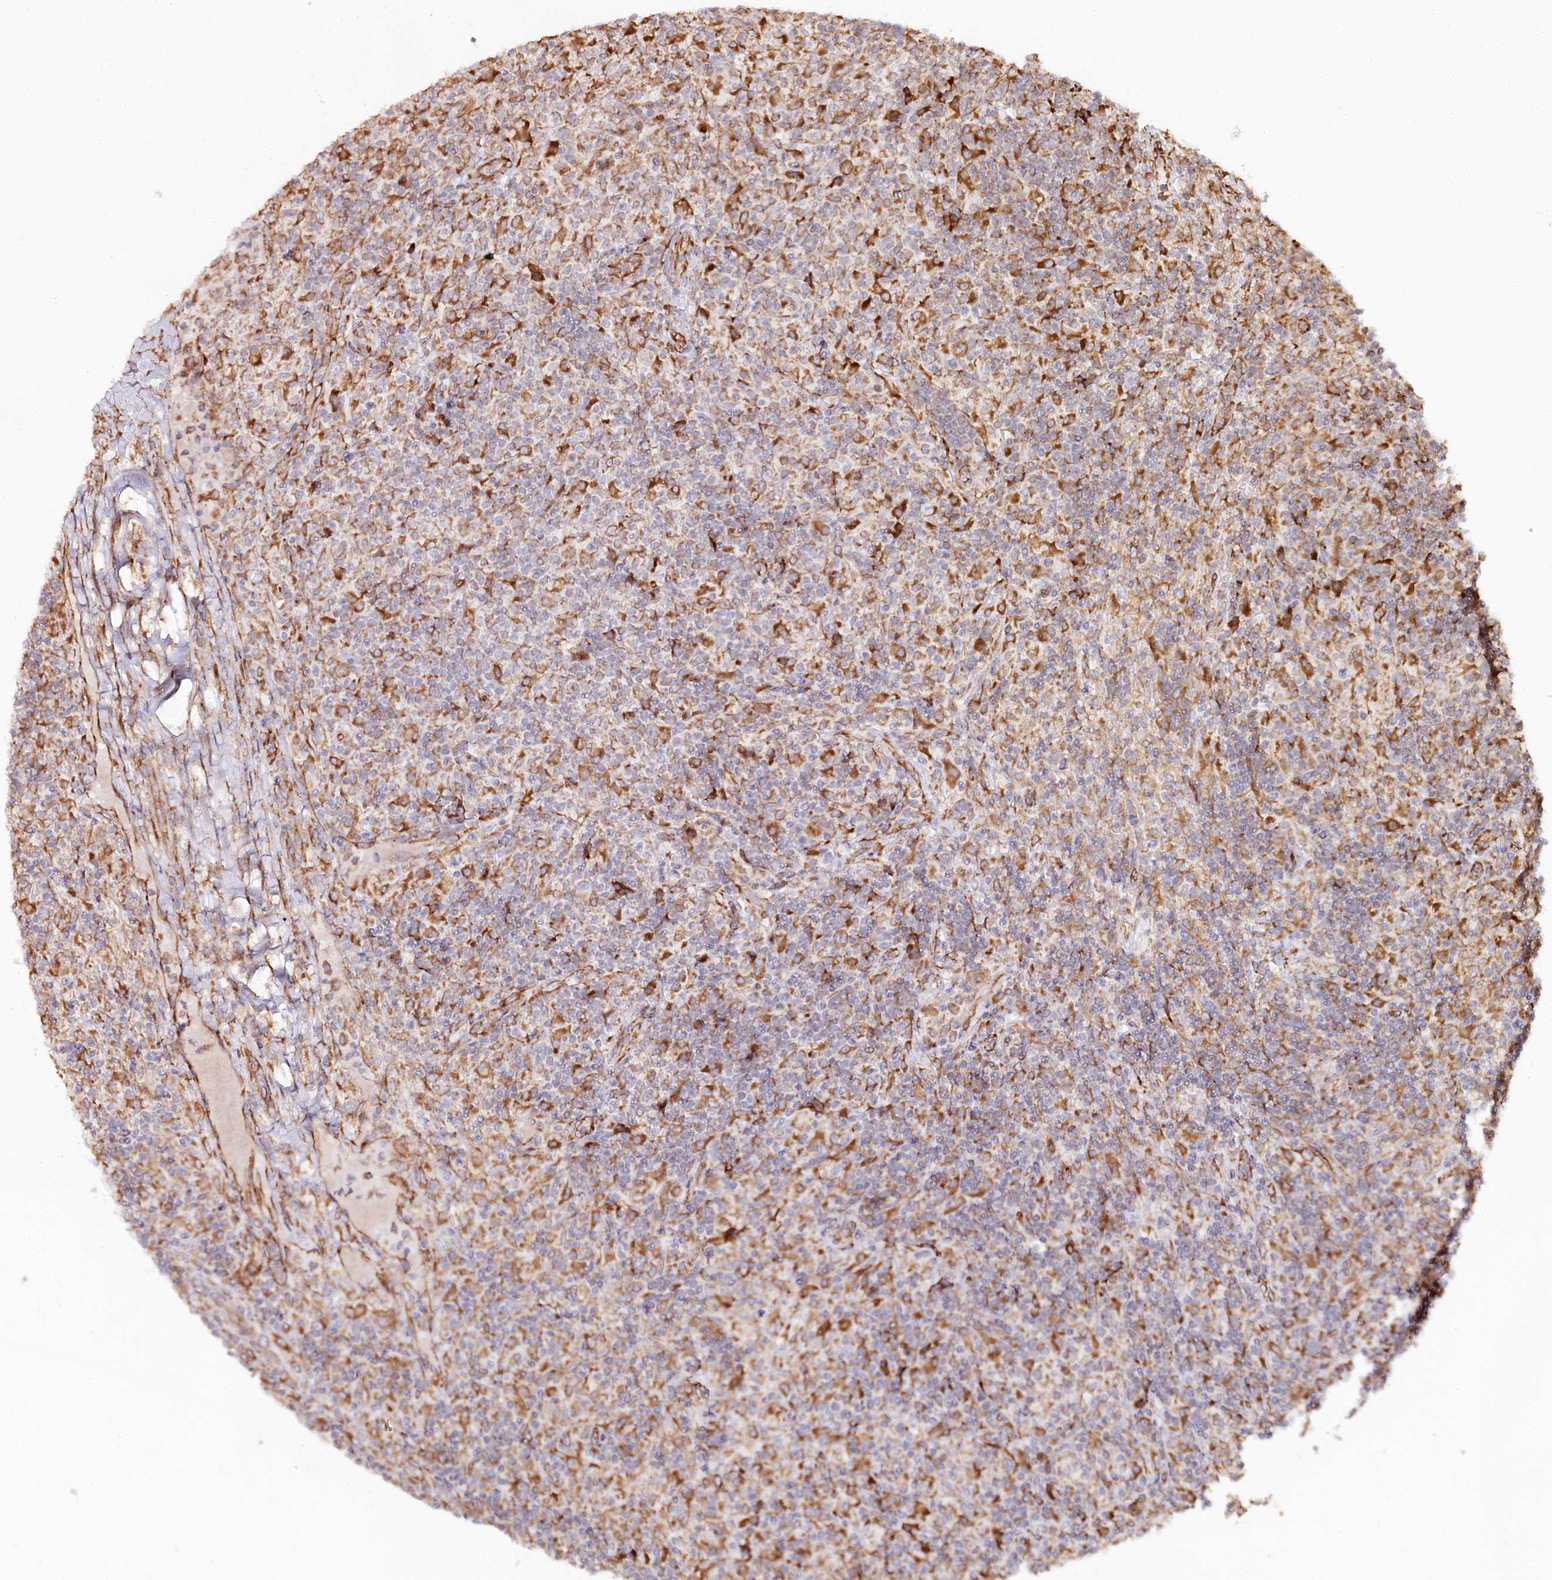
{"staining": {"intensity": "moderate", "quantity": ">75%", "location": "cytoplasmic/membranous"}, "tissue": "lymphoma", "cell_type": "Tumor cells", "image_type": "cancer", "snomed": [{"axis": "morphology", "description": "Hodgkin's disease, NOS"}, {"axis": "topography", "description": "Lymph node"}], "caption": "This is an image of IHC staining of lymphoma, which shows moderate staining in the cytoplasmic/membranous of tumor cells.", "gene": "CNPY2", "patient": {"sex": "male", "age": 70}}